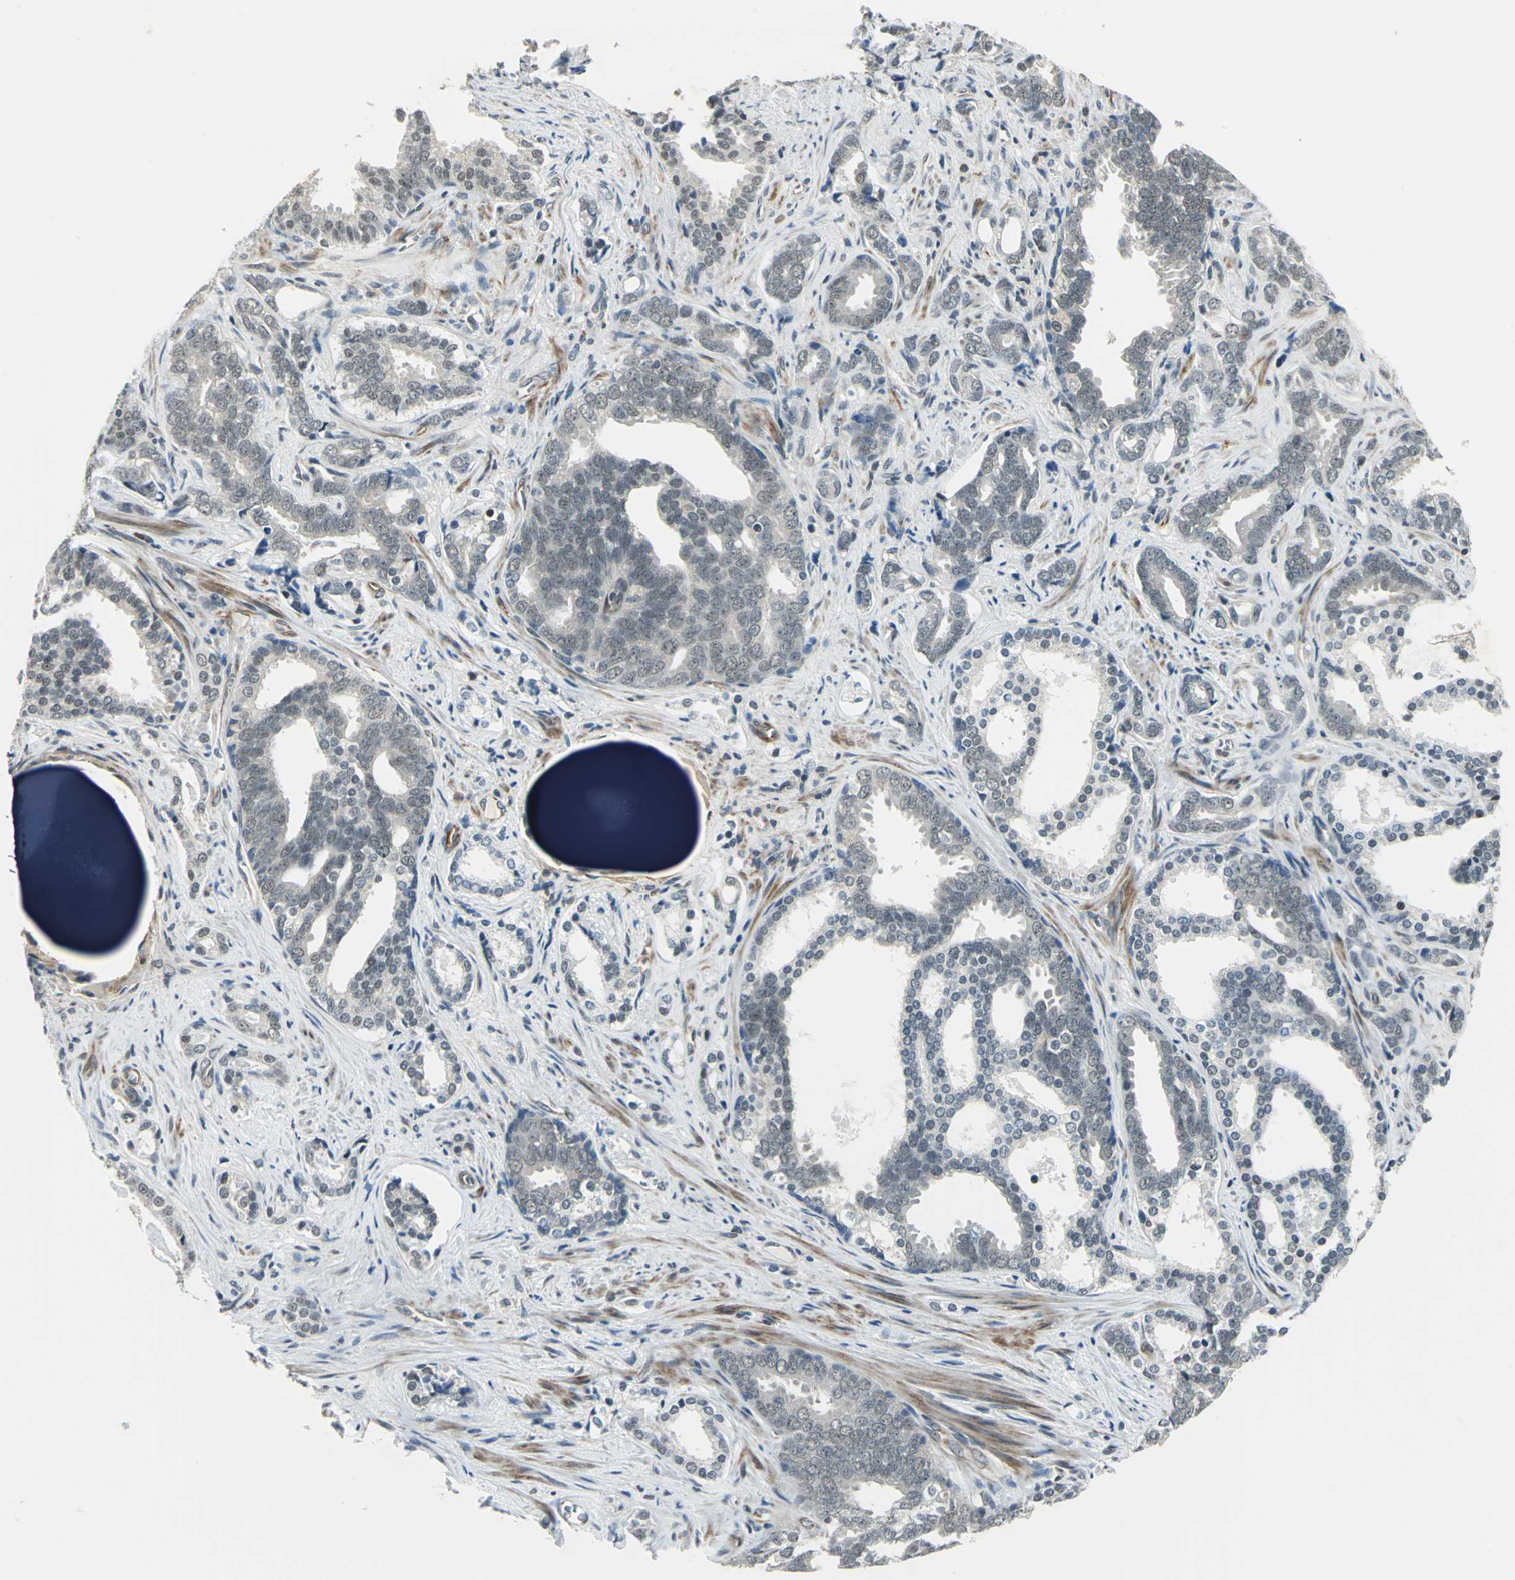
{"staining": {"intensity": "weak", "quantity": "<25%", "location": "cytoplasmic/membranous,nuclear"}, "tissue": "prostate cancer", "cell_type": "Tumor cells", "image_type": "cancer", "snomed": [{"axis": "morphology", "description": "Adenocarcinoma, High grade"}, {"axis": "topography", "description": "Prostate"}], "caption": "Immunohistochemical staining of prostate high-grade adenocarcinoma shows no significant staining in tumor cells. (Stains: DAB immunohistochemistry (IHC) with hematoxylin counter stain, Microscopy: brightfield microscopy at high magnification).", "gene": "PLAGL2", "patient": {"sex": "male", "age": 67}}